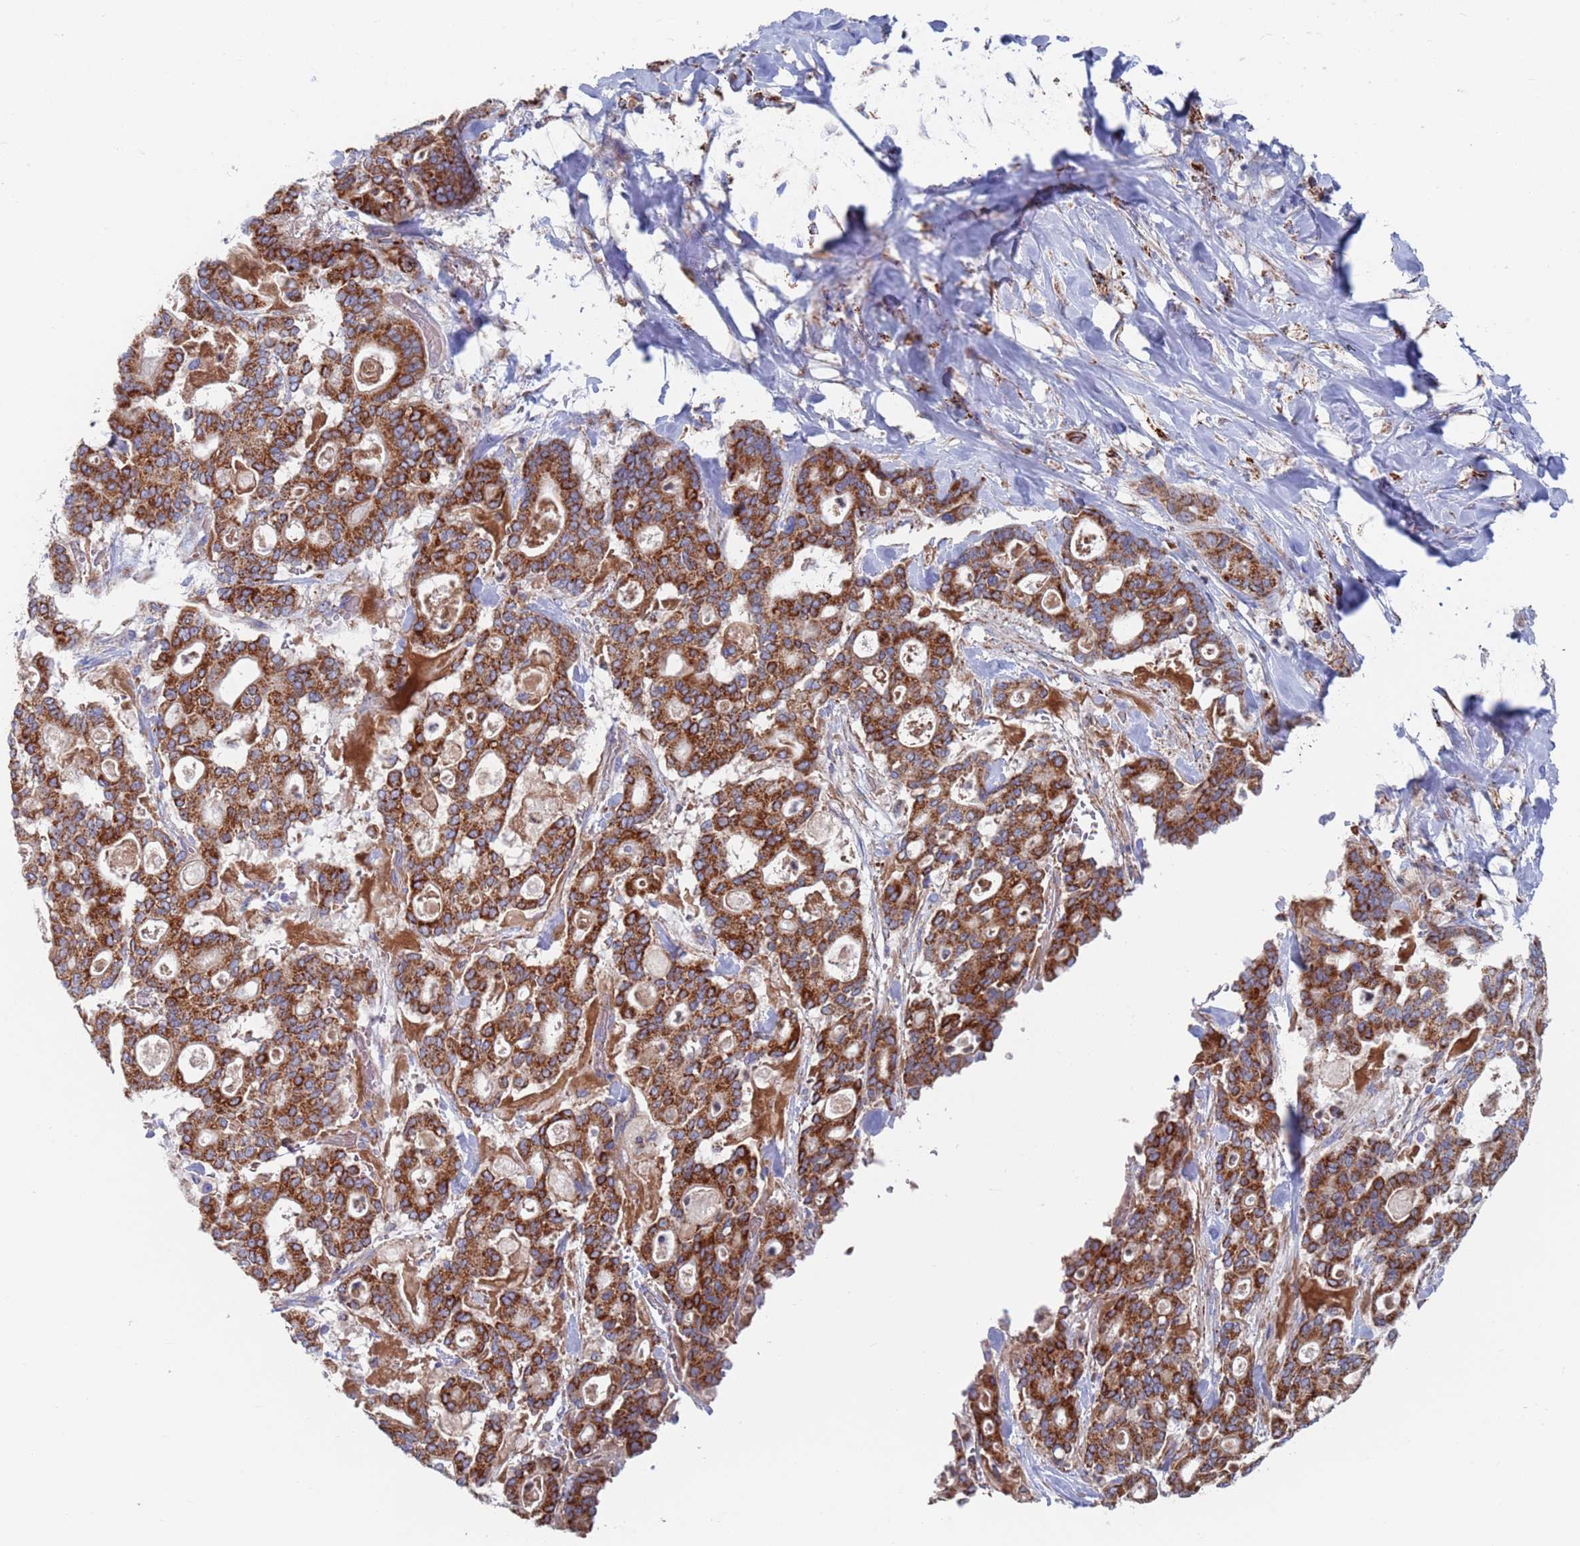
{"staining": {"intensity": "strong", "quantity": ">75%", "location": "cytoplasmic/membranous"}, "tissue": "pancreatic cancer", "cell_type": "Tumor cells", "image_type": "cancer", "snomed": [{"axis": "morphology", "description": "Adenocarcinoma, NOS"}, {"axis": "topography", "description": "Pancreas"}], "caption": "About >75% of tumor cells in pancreatic cancer (adenocarcinoma) display strong cytoplasmic/membranous protein staining as visualized by brown immunohistochemical staining.", "gene": "CHCHD6", "patient": {"sex": "male", "age": 63}}